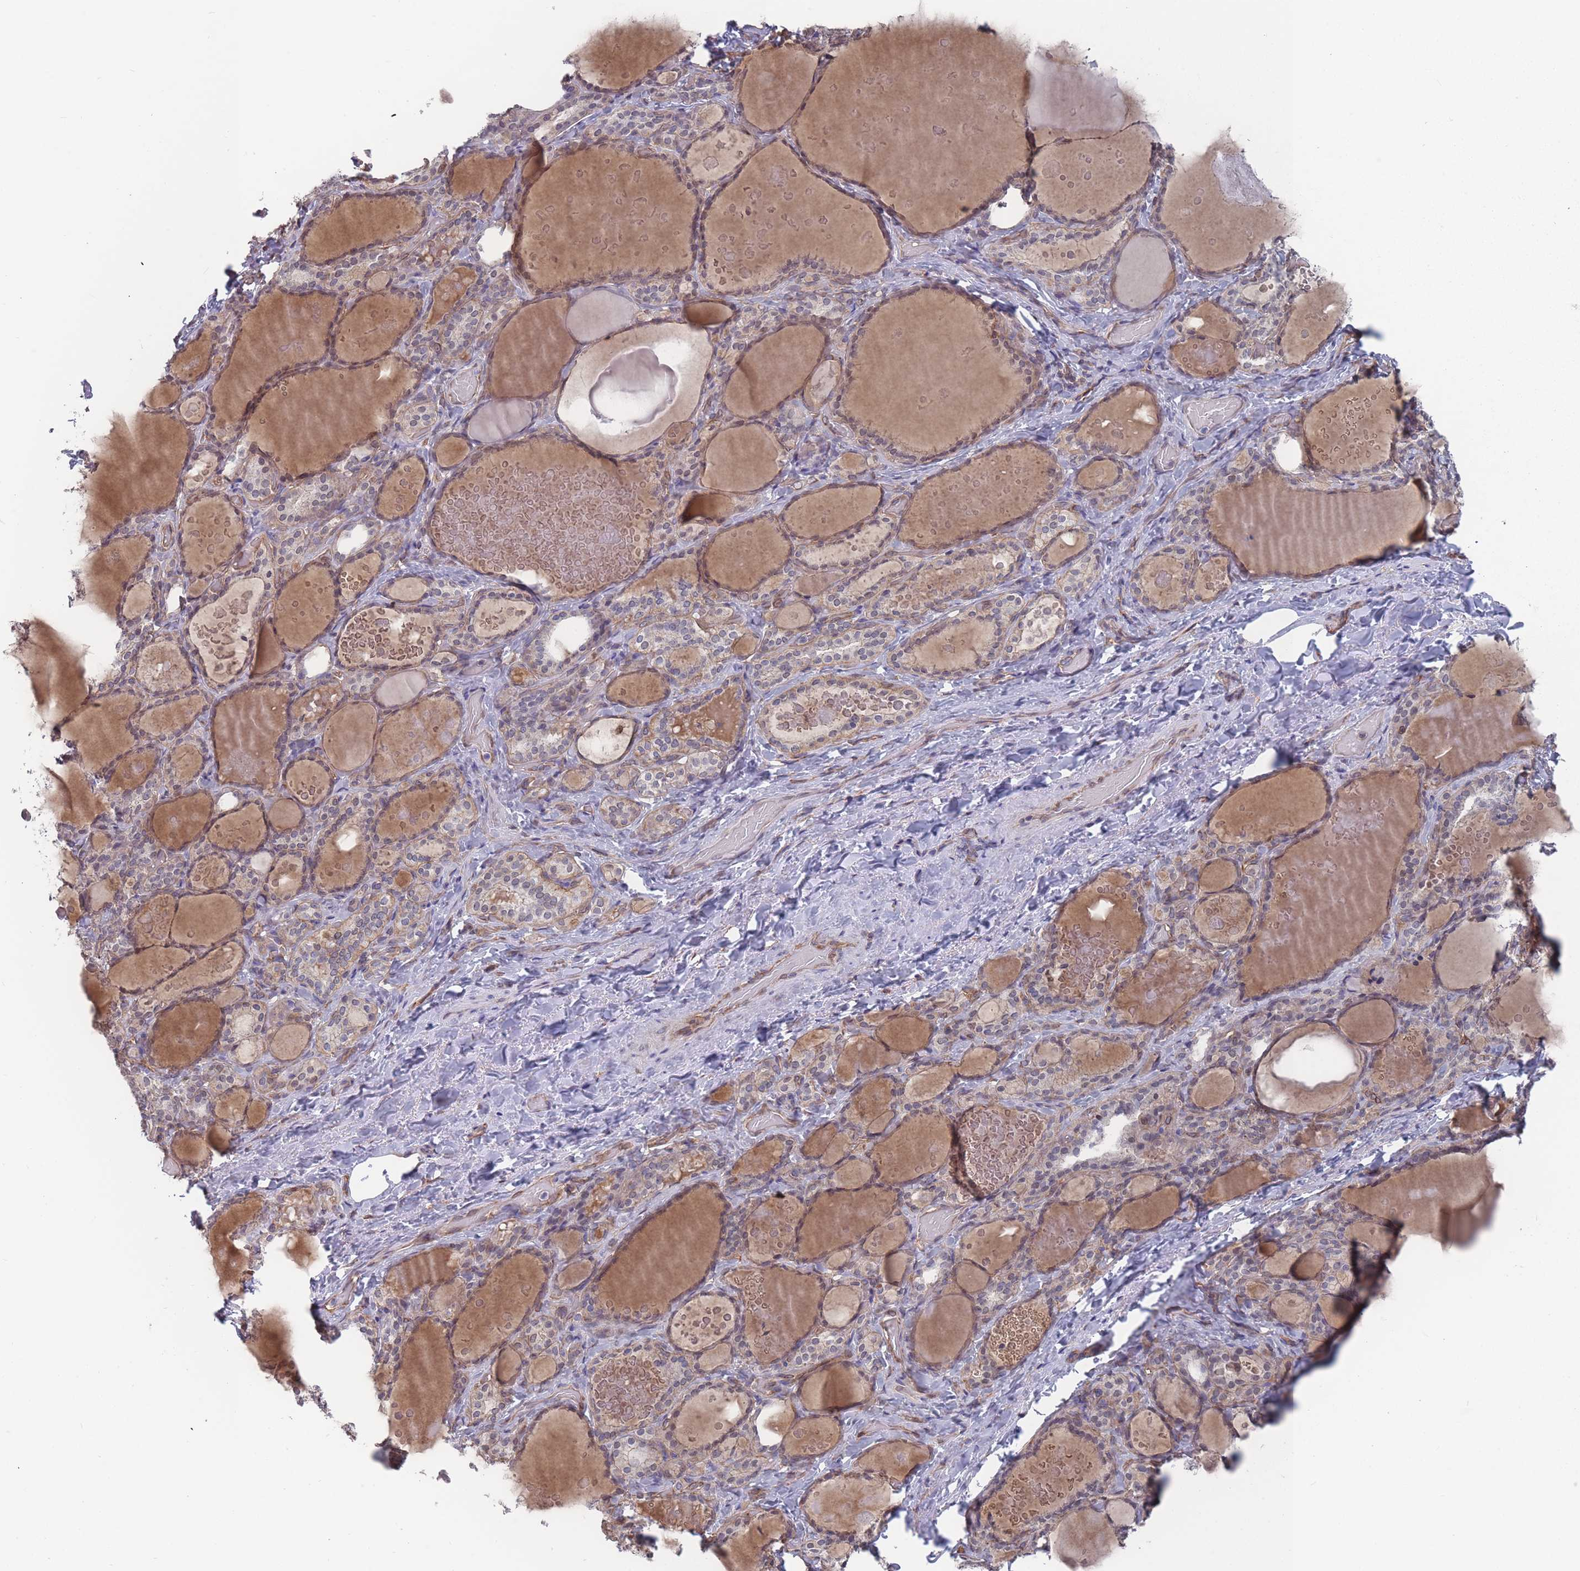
{"staining": {"intensity": "weak", "quantity": "25%-75%", "location": "cytoplasmic/membranous,nuclear"}, "tissue": "thyroid gland", "cell_type": "Glandular cells", "image_type": "normal", "snomed": [{"axis": "morphology", "description": "Normal tissue, NOS"}, {"axis": "topography", "description": "Thyroid gland"}], "caption": "This photomicrograph demonstrates IHC staining of unremarkable human thyroid gland, with low weak cytoplasmic/membranous,nuclear expression in about 25%-75% of glandular cells.", "gene": "SLC1A6", "patient": {"sex": "female", "age": 46}}